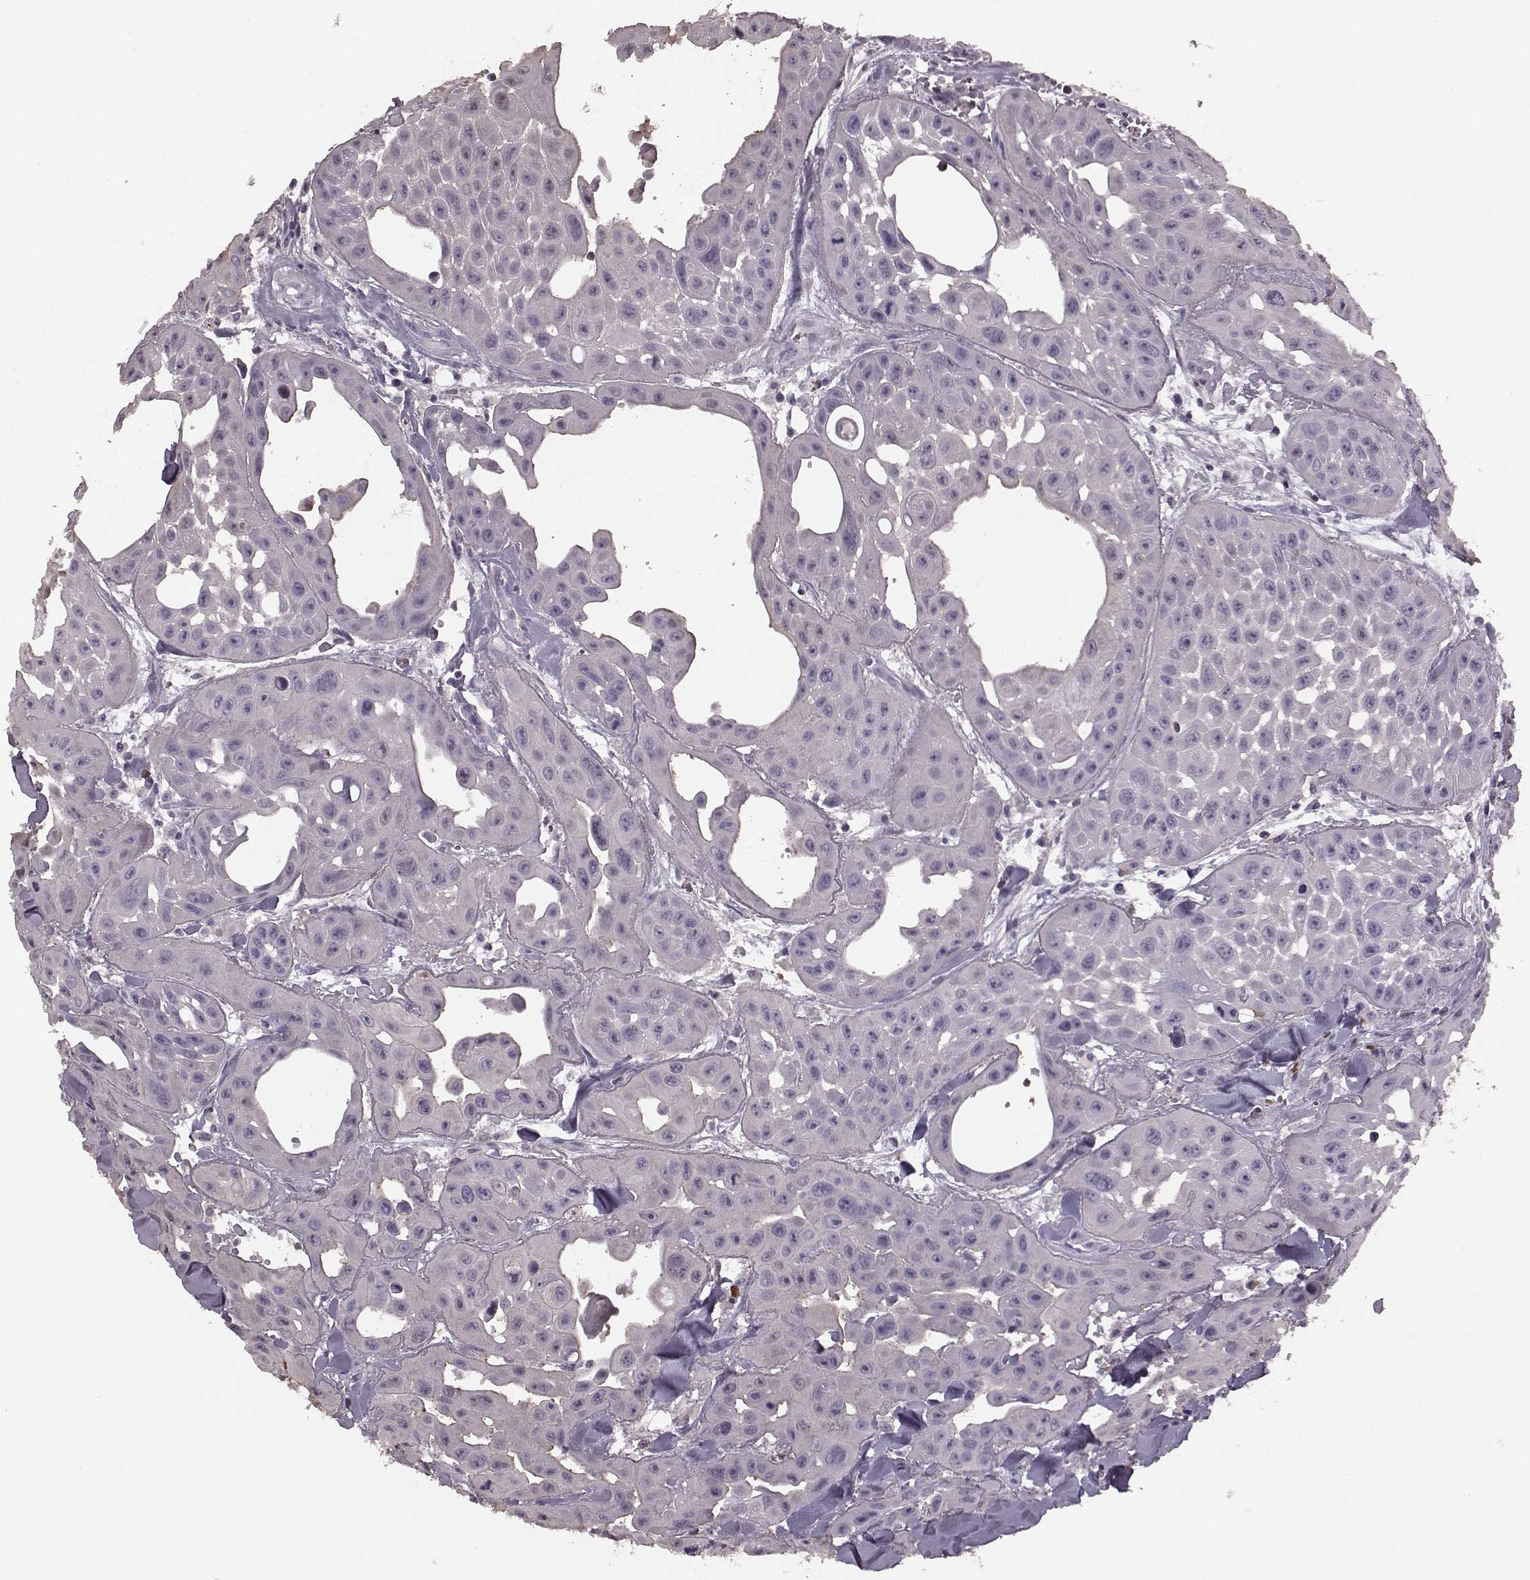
{"staining": {"intensity": "negative", "quantity": "none", "location": "none"}, "tissue": "head and neck cancer", "cell_type": "Tumor cells", "image_type": "cancer", "snomed": [{"axis": "morphology", "description": "Adenocarcinoma, NOS"}, {"axis": "topography", "description": "Head-Neck"}], "caption": "Immunohistochemical staining of head and neck cancer shows no significant staining in tumor cells.", "gene": "PDCD1", "patient": {"sex": "male", "age": 73}}